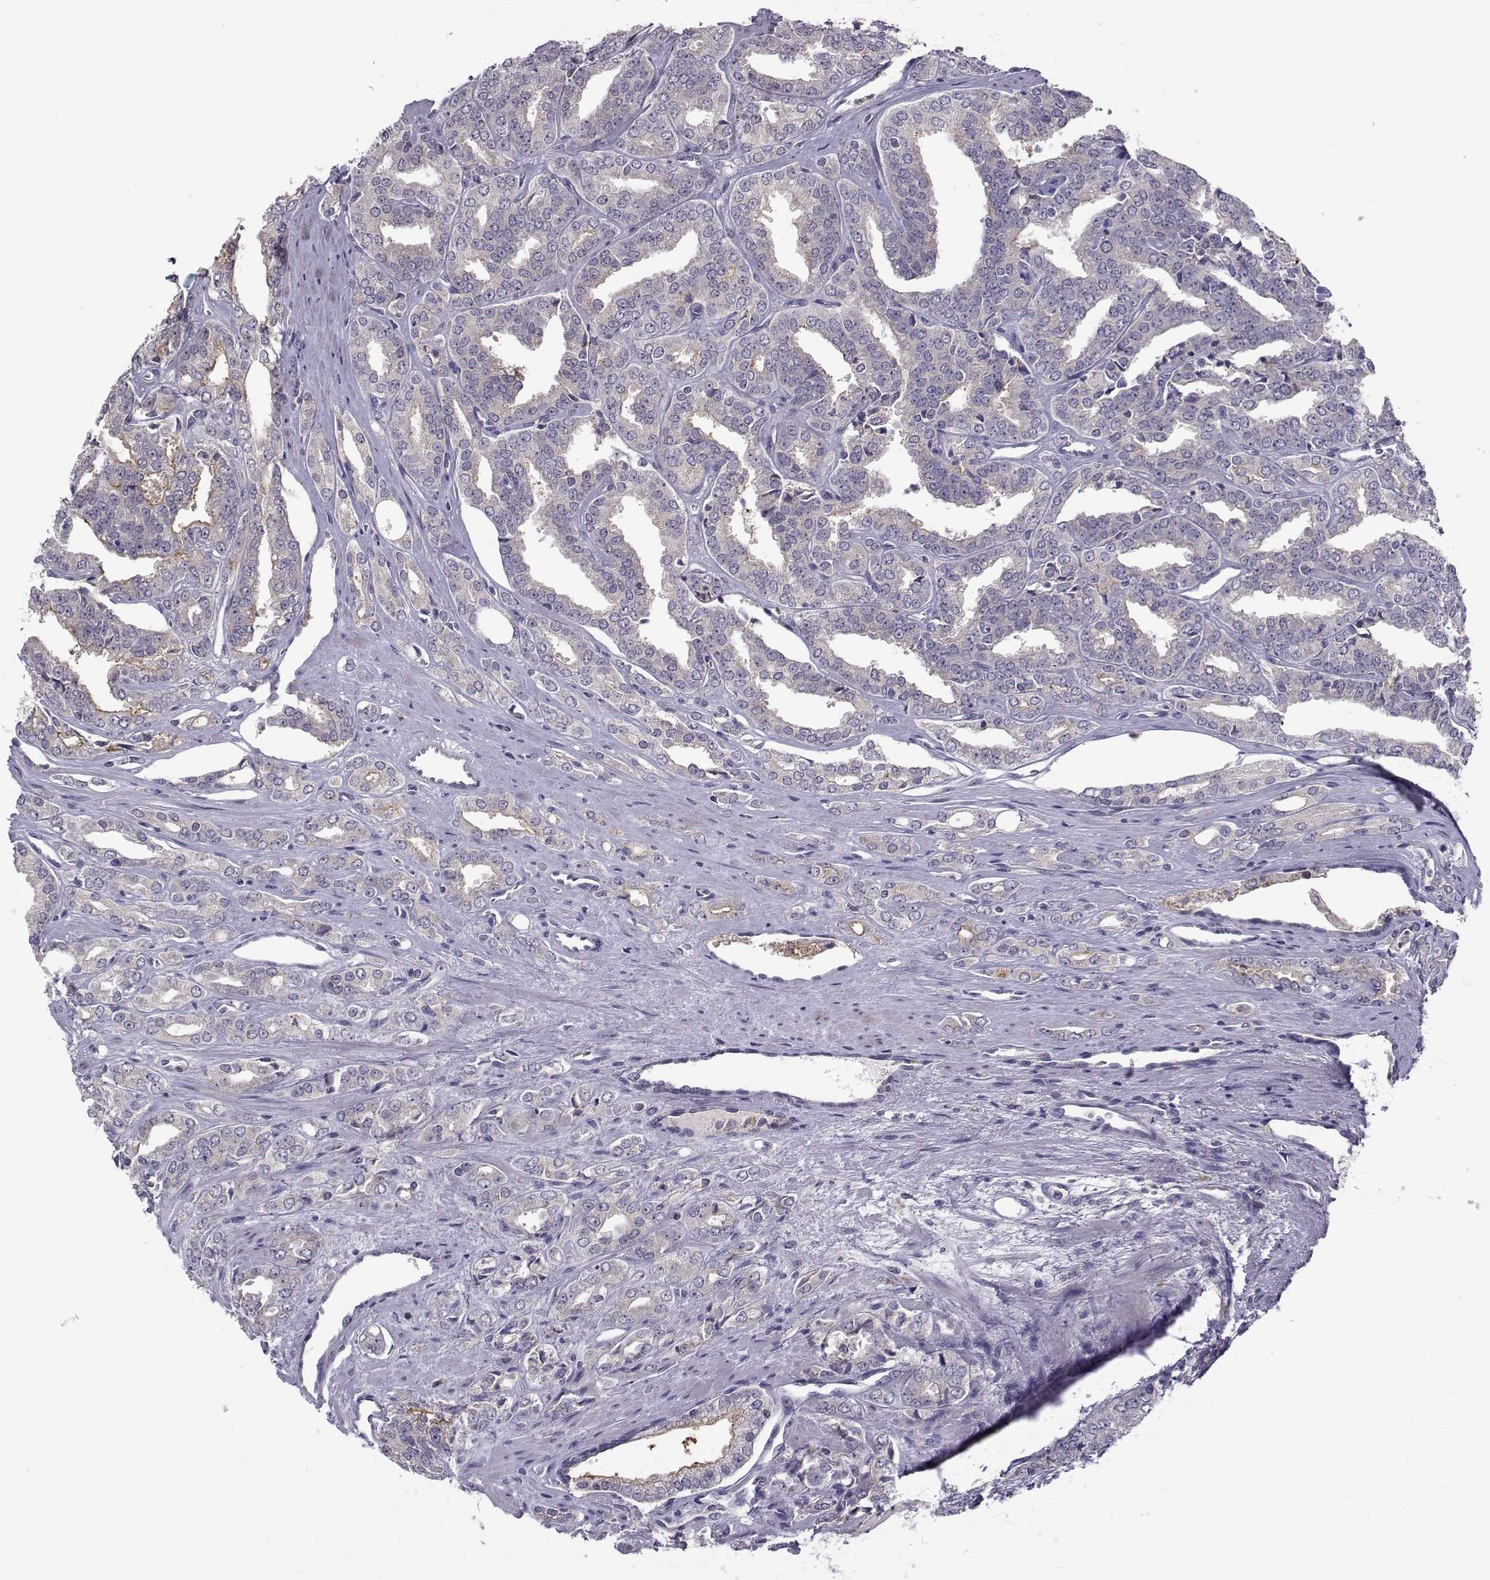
{"staining": {"intensity": "negative", "quantity": "none", "location": "none"}, "tissue": "prostate cancer", "cell_type": "Tumor cells", "image_type": "cancer", "snomed": [{"axis": "morphology", "description": "Adenocarcinoma, NOS"}, {"axis": "morphology", "description": "Adenocarcinoma, High grade"}, {"axis": "topography", "description": "Prostate"}], "caption": "High power microscopy histopathology image of an immunohistochemistry (IHC) micrograph of high-grade adenocarcinoma (prostate), revealing no significant staining in tumor cells.", "gene": "FCAMR", "patient": {"sex": "male", "age": 70}}